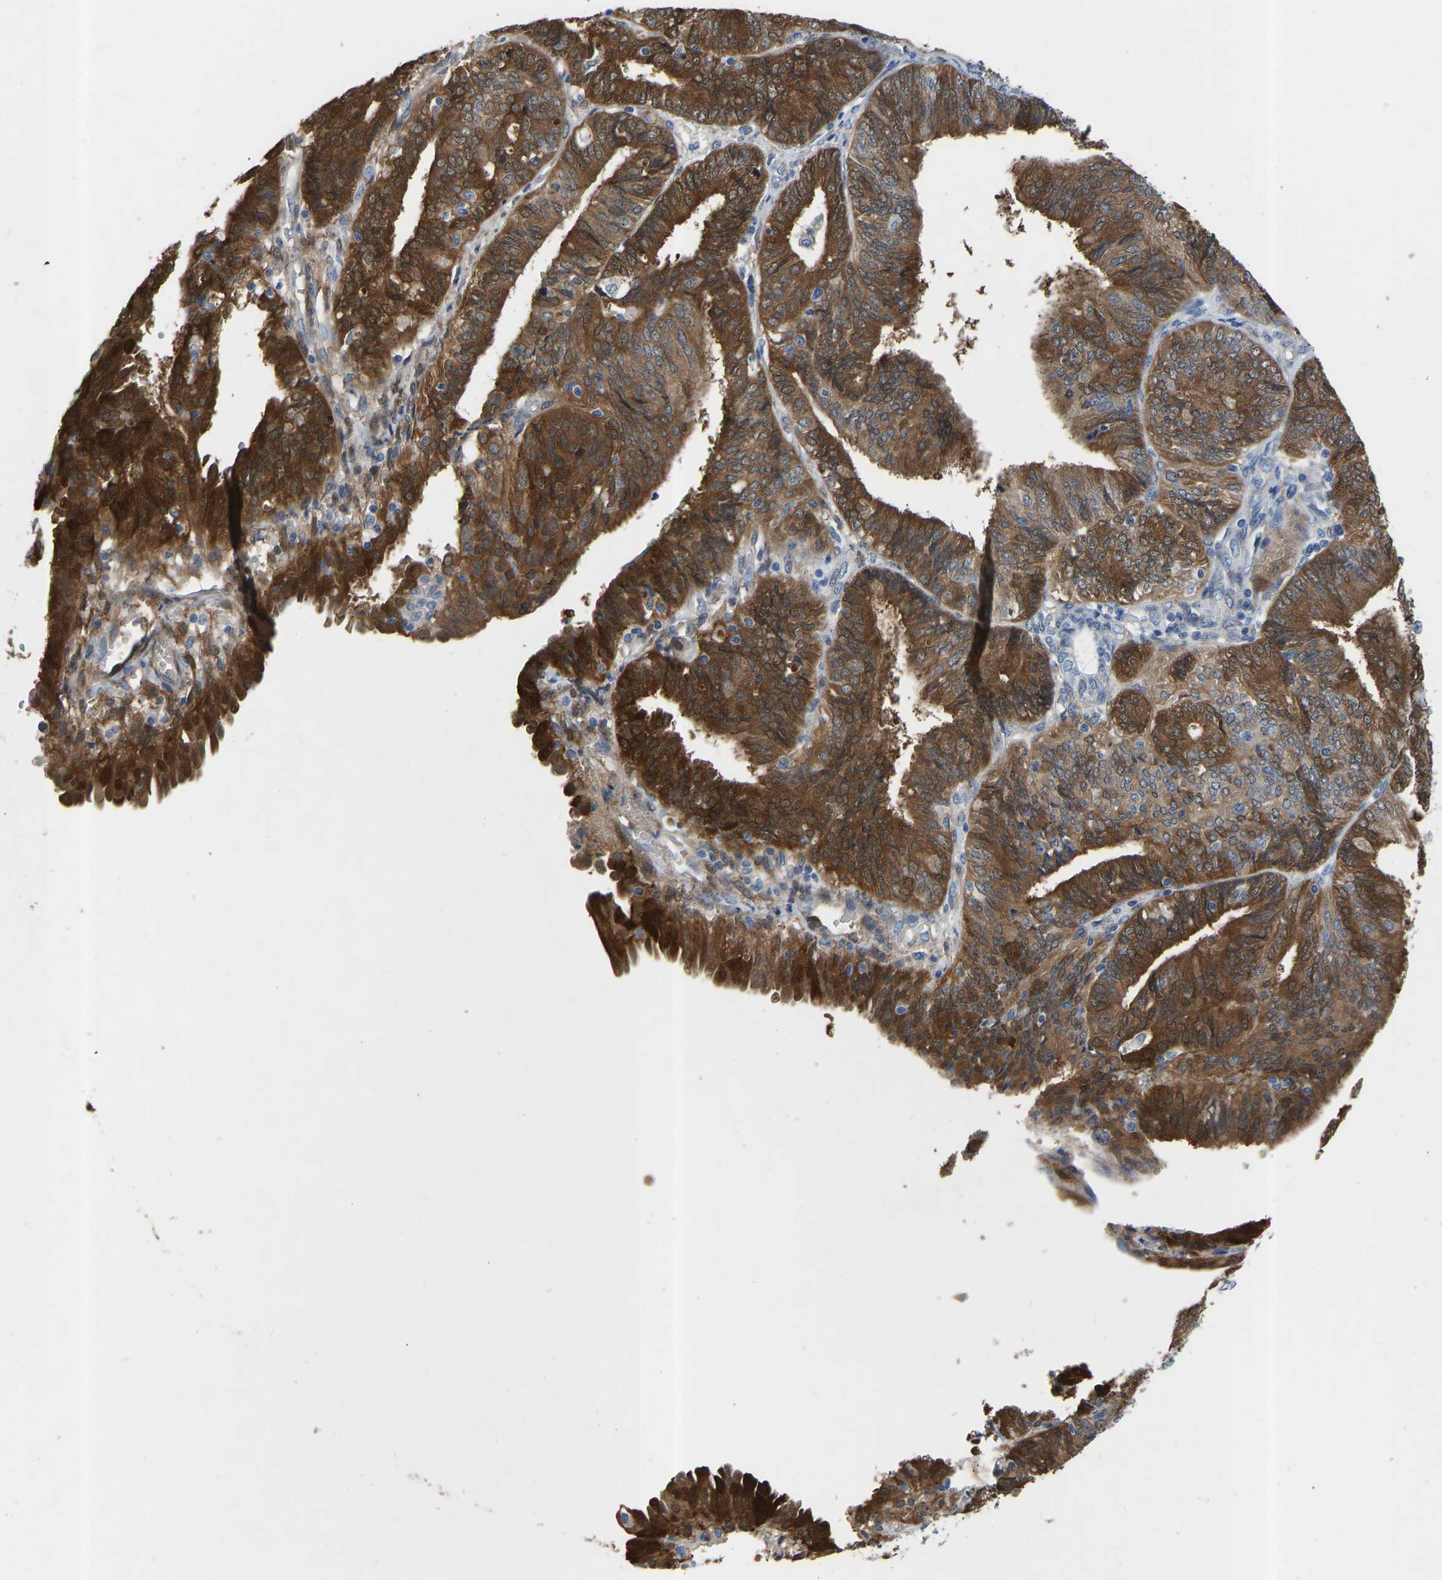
{"staining": {"intensity": "strong", "quantity": ">75%", "location": "cytoplasmic/membranous"}, "tissue": "endometrial cancer", "cell_type": "Tumor cells", "image_type": "cancer", "snomed": [{"axis": "morphology", "description": "Adenocarcinoma, NOS"}, {"axis": "topography", "description": "Endometrium"}], "caption": "Tumor cells reveal high levels of strong cytoplasmic/membranous staining in about >75% of cells in human endometrial adenocarcinoma.", "gene": "RBP1", "patient": {"sex": "female", "age": 58}}